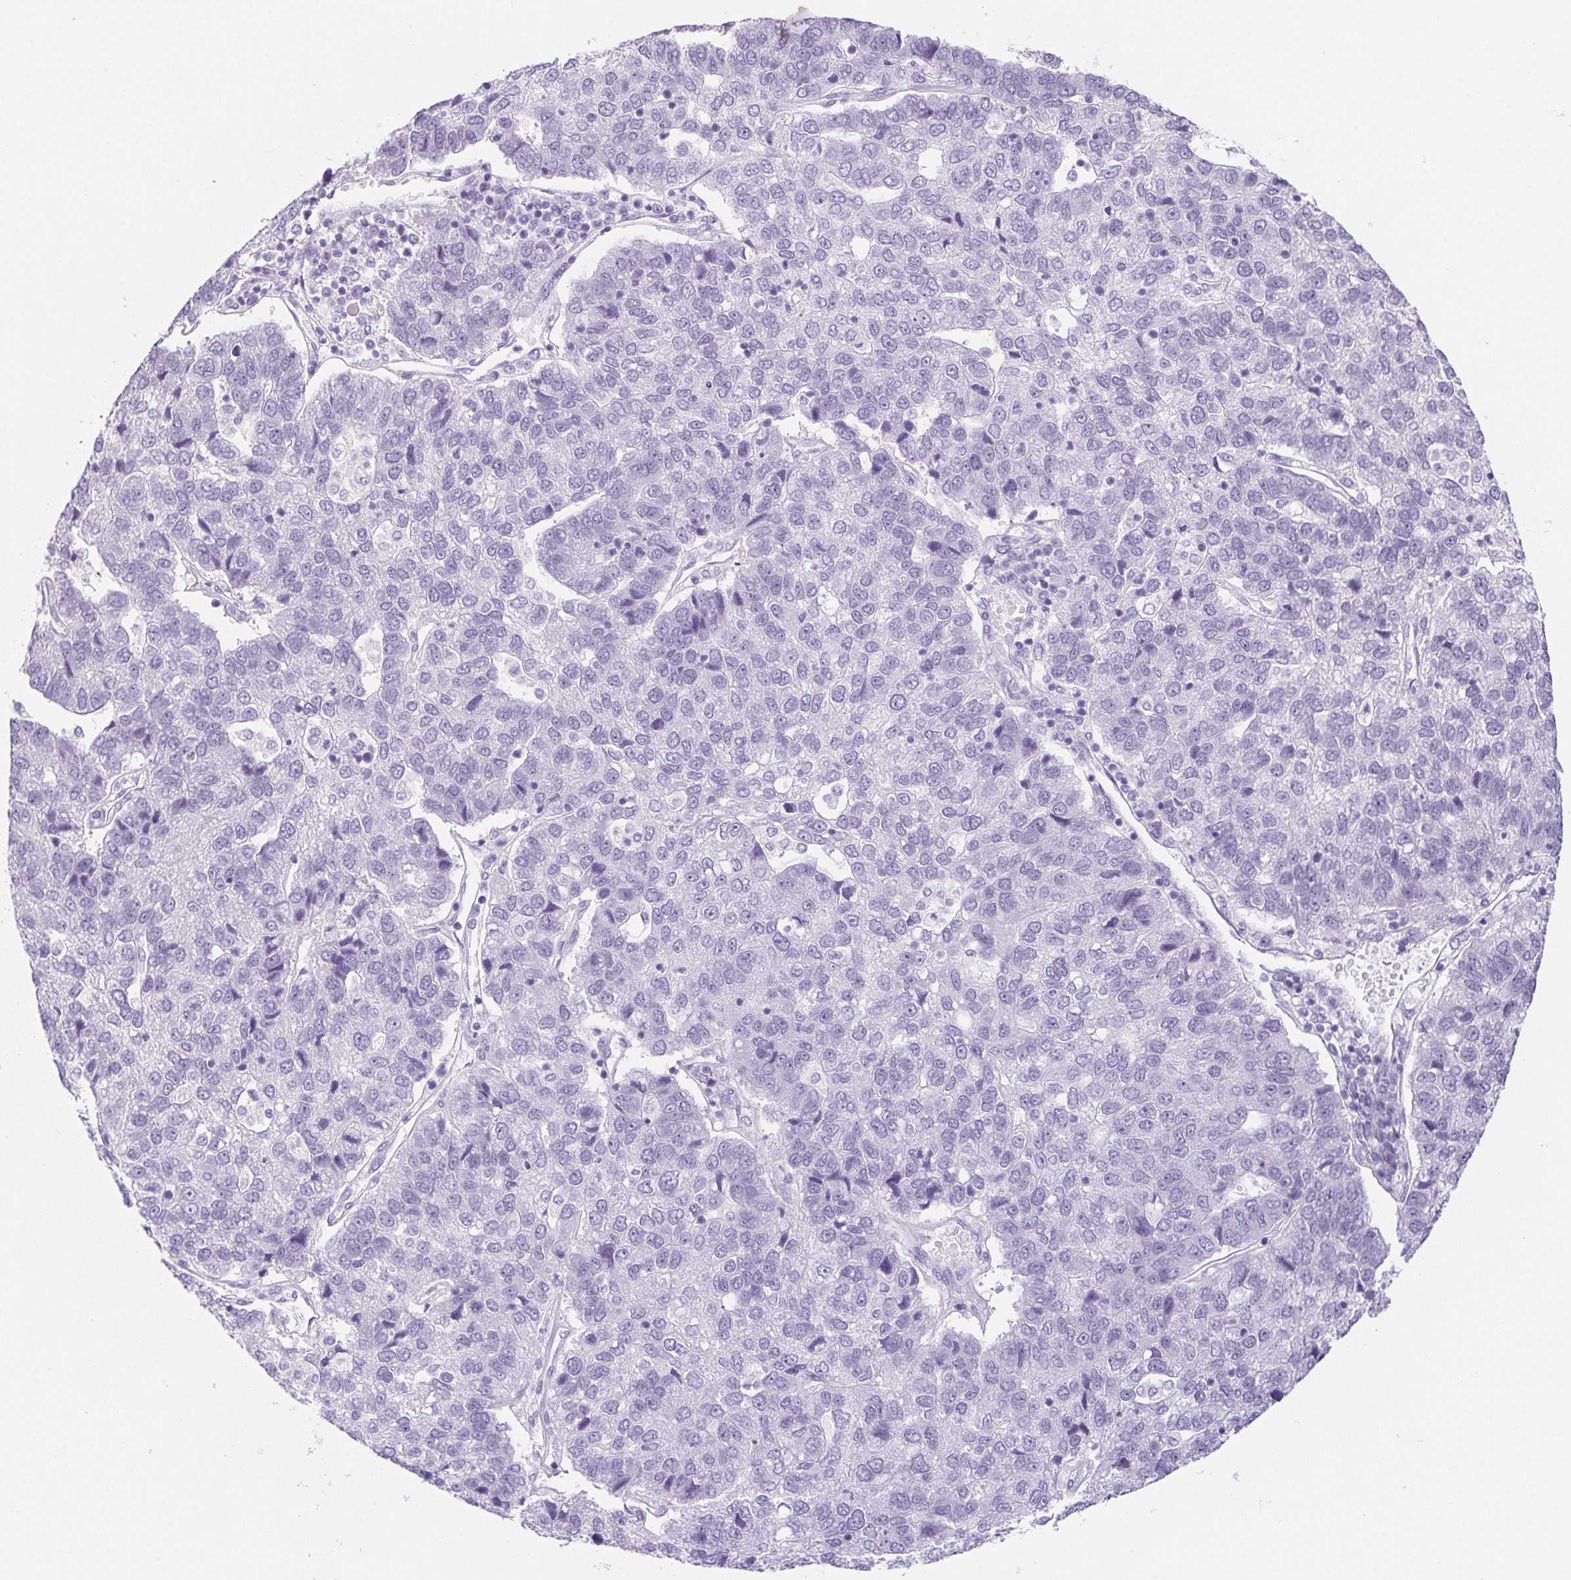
{"staining": {"intensity": "negative", "quantity": "none", "location": "none"}, "tissue": "pancreatic cancer", "cell_type": "Tumor cells", "image_type": "cancer", "snomed": [{"axis": "morphology", "description": "Adenocarcinoma, NOS"}, {"axis": "topography", "description": "Pancreas"}], "caption": "Human pancreatic cancer (adenocarcinoma) stained for a protein using IHC shows no positivity in tumor cells.", "gene": "CYP21A2", "patient": {"sex": "female", "age": 61}}